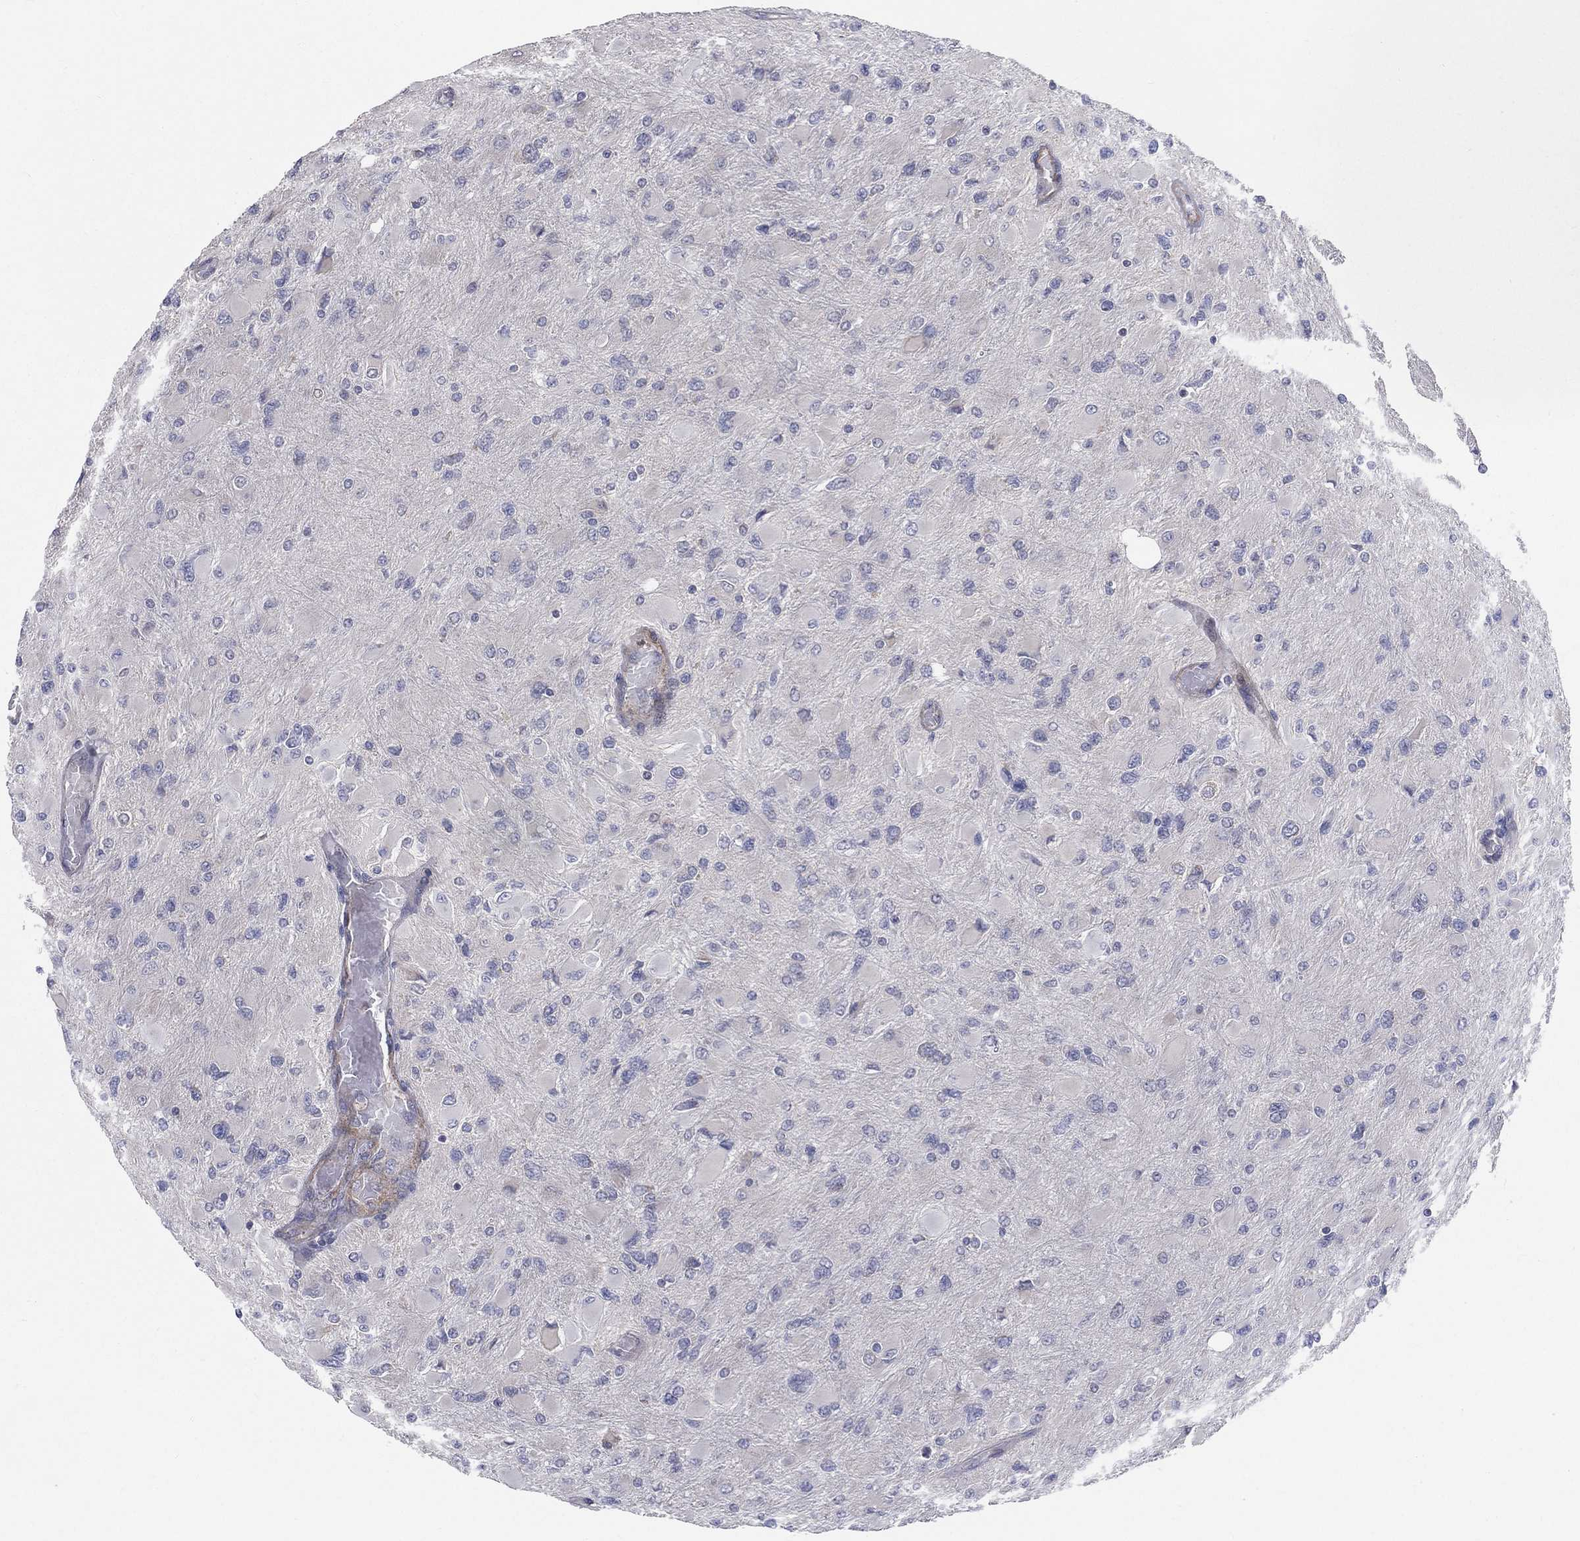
{"staining": {"intensity": "negative", "quantity": "none", "location": "none"}, "tissue": "glioma", "cell_type": "Tumor cells", "image_type": "cancer", "snomed": [{"axis": "morphology", "description": "Glioma, malignant, High grade"}, {"axis": "topography", "description": "Cerebral cortex"}], "caption": "A histopathology image of human glioma is negative for staining in tumor cells.", "gene": "POMZP3", "patient": {"sex": "female", "age": 36}}